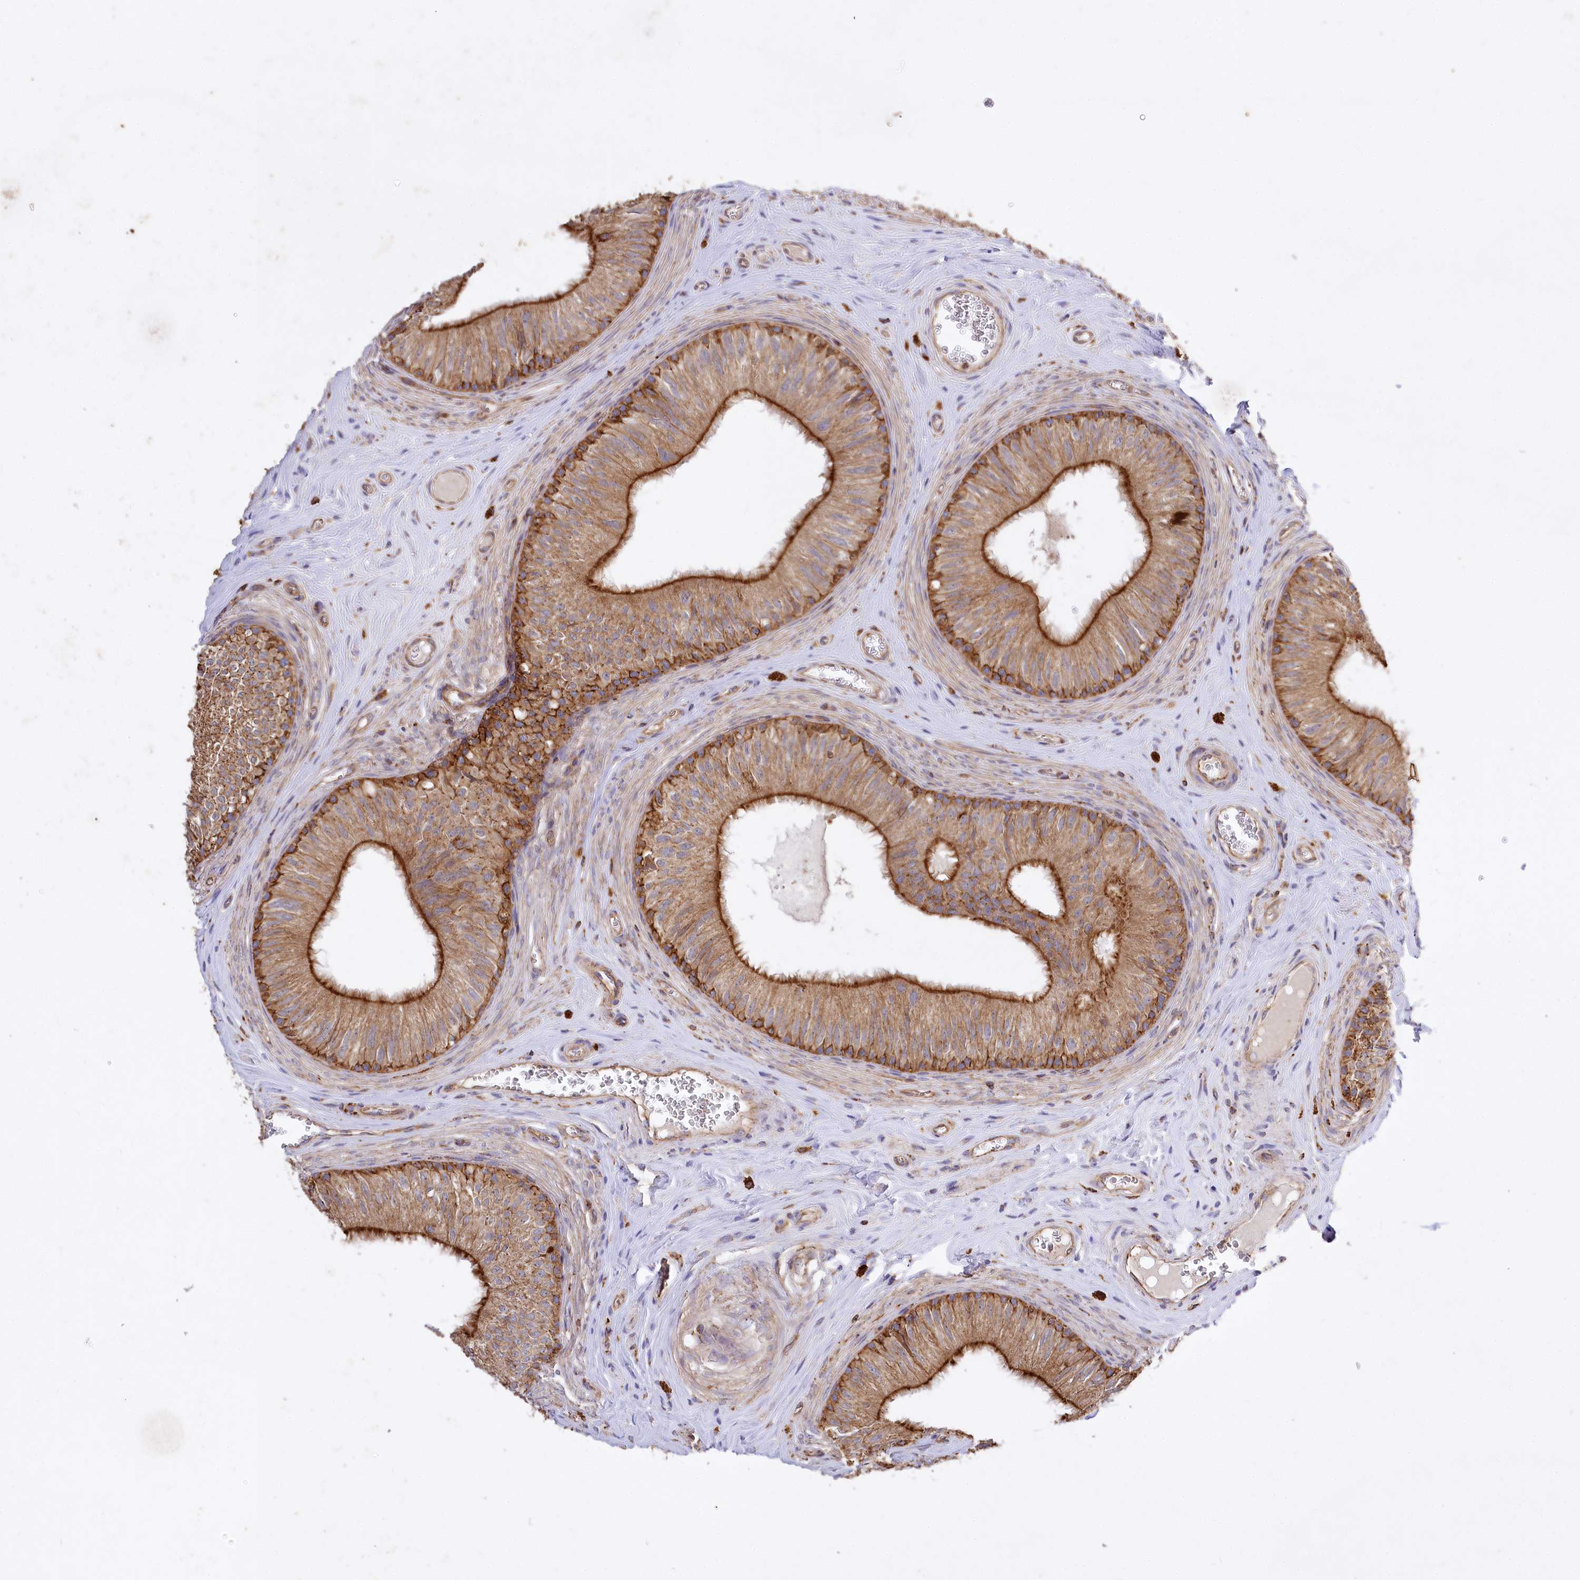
{"staining": {"intensity": "strong", "quantity": ">75%", "location": "cytoplasmic/membranous"}, "tissue": "epididymis", "cell_type": "Glandular cells", "image_type": "normal", "snomed": [{"axis": "morphology", "description": "Normal tissue, NOS"}, {"axis": "topography", "description": "Epididymis"}], "caption": "Immunohistochemistry (DAB (3,3'-diaminobenzidine)) staining of normal human epididymis demonstrates strong cytoplasmic/membranous protein positivity in about >75% of glandular cells. The staining was performed using DAB (3,3'-diaminobenzidine) to visualize the protein expression in brown, while the nuclei were stained in blue with hematoxylin (Magnification: 20x).", "gene": "CARD19", "patient": {"sex": "male", "age": 46}}